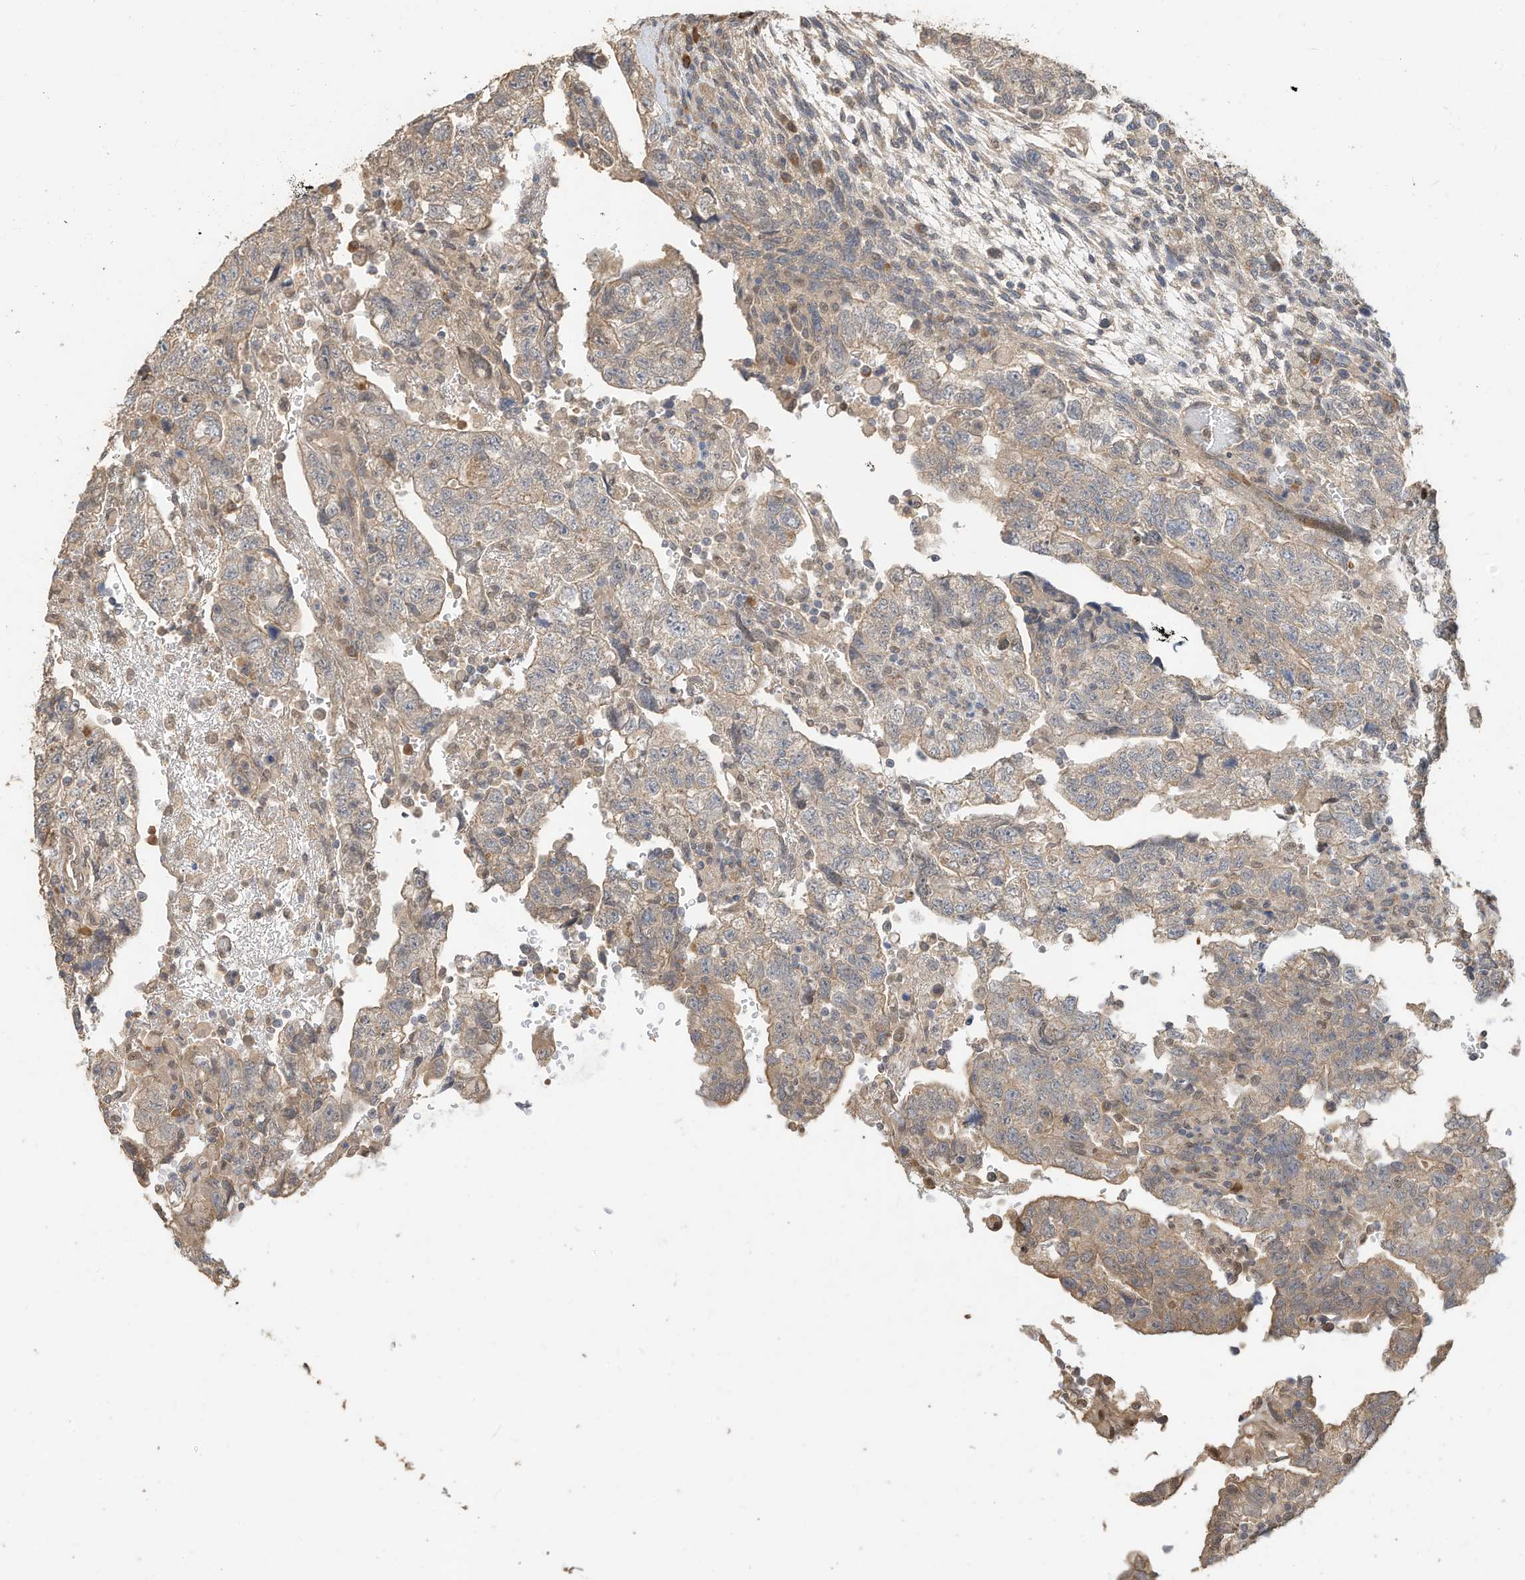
{"staining": {"intensity": "weak", "quantity": "25%-75%", "location": "cytoplasmic/membranous"}, "tissue": "testis cancer", "cell_type": "Tumor cells", "image_type": "cancer", "snomed": [{"axis": "morphology", "description": "Normal tissue, NOS"}, {"axis": "morphology", "description": "Carcinoma, Embryonal, NOS"}, {"axis": "topography", "description": "Testis"}], "caption": "This photomicrograph exhibits IHC staining of testis cancer (embryonal carcinoma), with low weak cytoplasmic/membranous positivity in approximately 25%-75% of tumor cells.", "gene": "OFD1", "patient": {"sex": "male", "age": 36}}